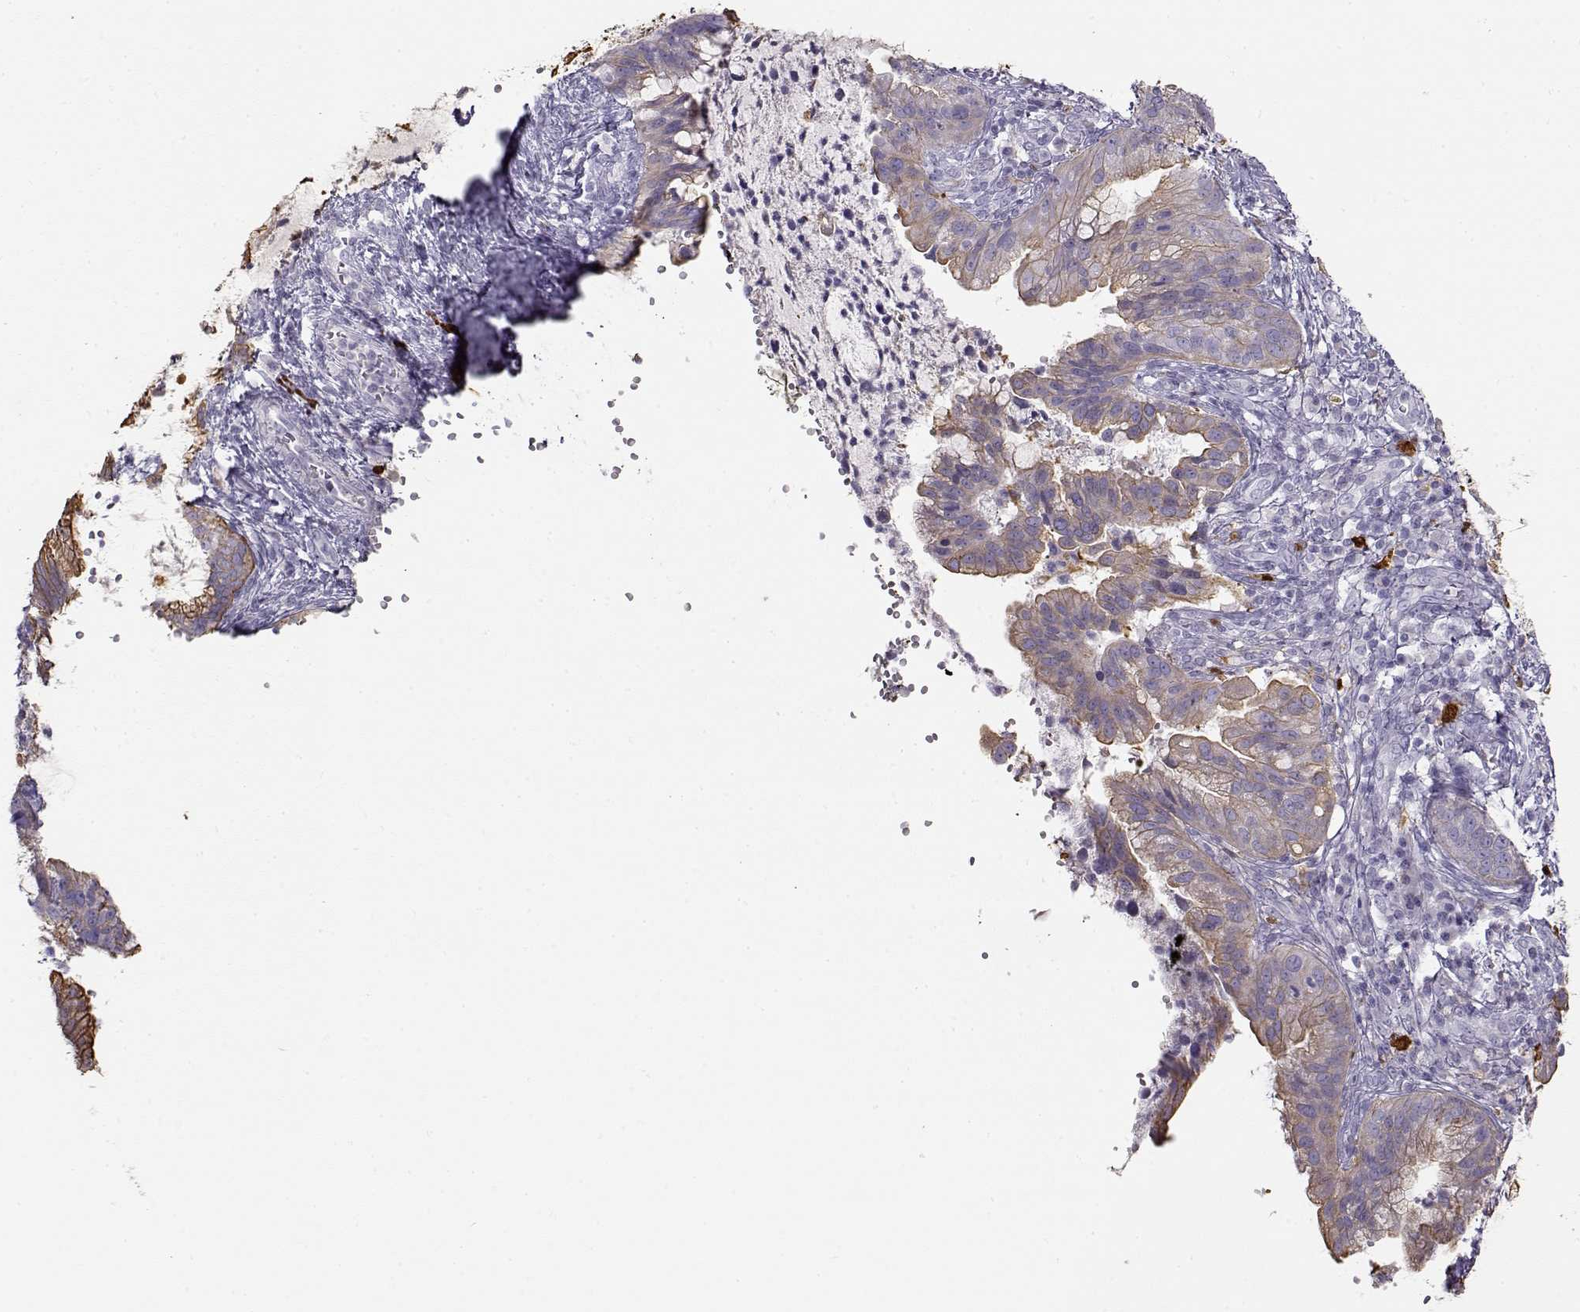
{"staining": {"intensity": "moderate", "quantity": "<25%", "location": "cytoplasmic/membranous"}, "tissue": "cervical cancer", "cell_type": "Tumor cells", "image_type": "cancer", "snomed": [{"axis": "morphology", "description": "Adenocarcinoma, NOS"}, {"axis": "topography", "description": "Cervix"}], "caption": "Immunohistochemistry micrograph of neoplastic tissue: adenocarcinoma (cervical) stained using immunohistochemistry demonstrates low levels of moderate protein expression localized specifically in the cytoplasmic/membranous of tumor cells, appearing as a cytoplasmic/membranous brown color.", "gene": "S100B", "patient": {"sex": "female", "age": 34}}